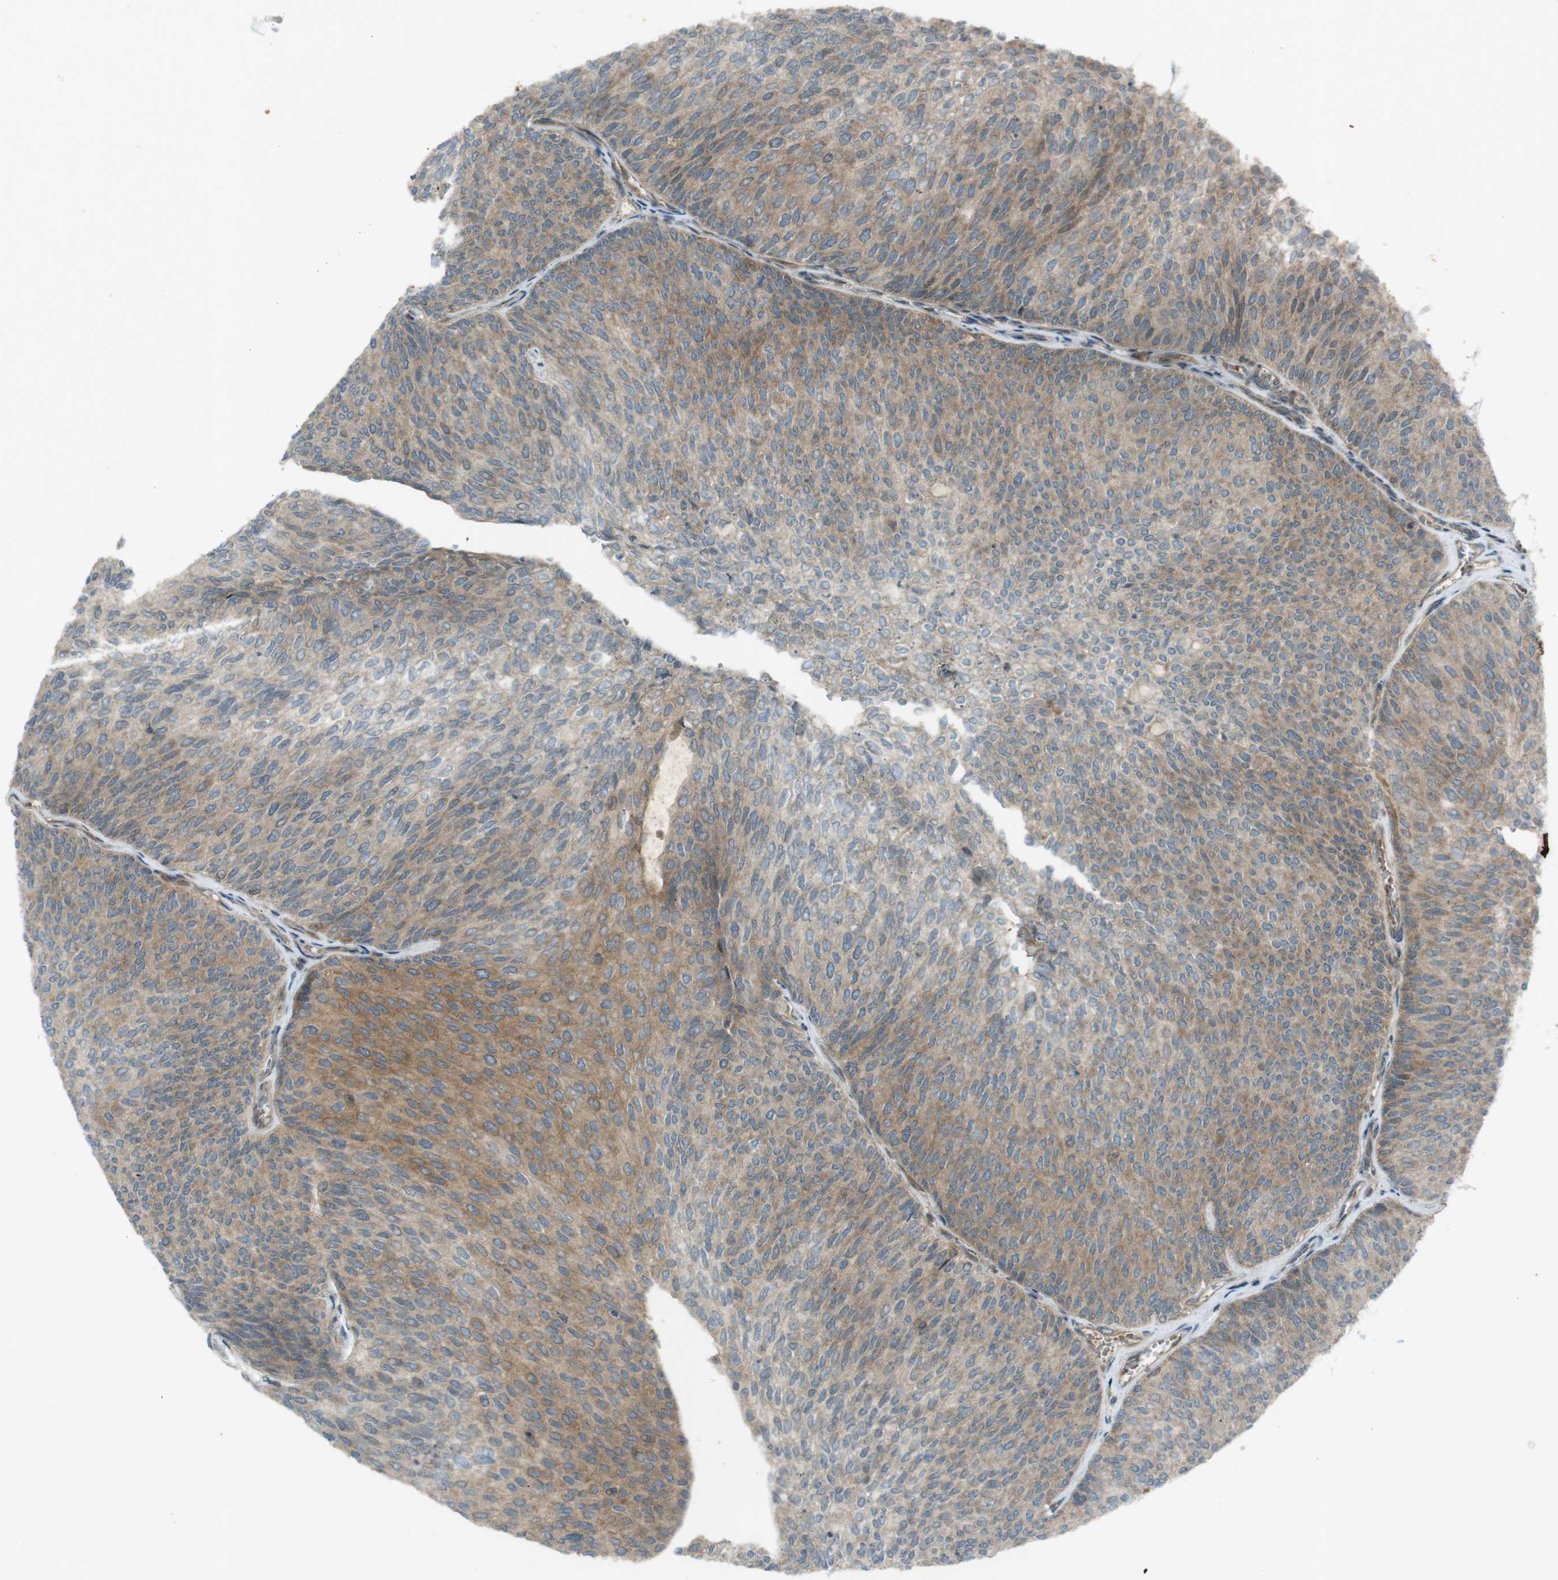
{"staining": {"intensity": "weak", "quantity": "25%-75%", "location": "cytoplasmic/membranous"}, "tissue": "urothelial cancer", "cell_type": "Tumor cells", "image_type": "cancer", "snomed": [{"axis": "morphology", "description": "Urothelial carcinoma, Low grade"}, {"axis": "topography", "description": "Urinary bladder"}], "caption": "Immunohistochemical staining of low-grade urothelial carcinoma shows low levels of weak cytoplasmic/membranous protein expression in approximately 25%-75% of tumor cells.", "gene": "ZYX", "patient": {"sex": "female", "age": 79}}